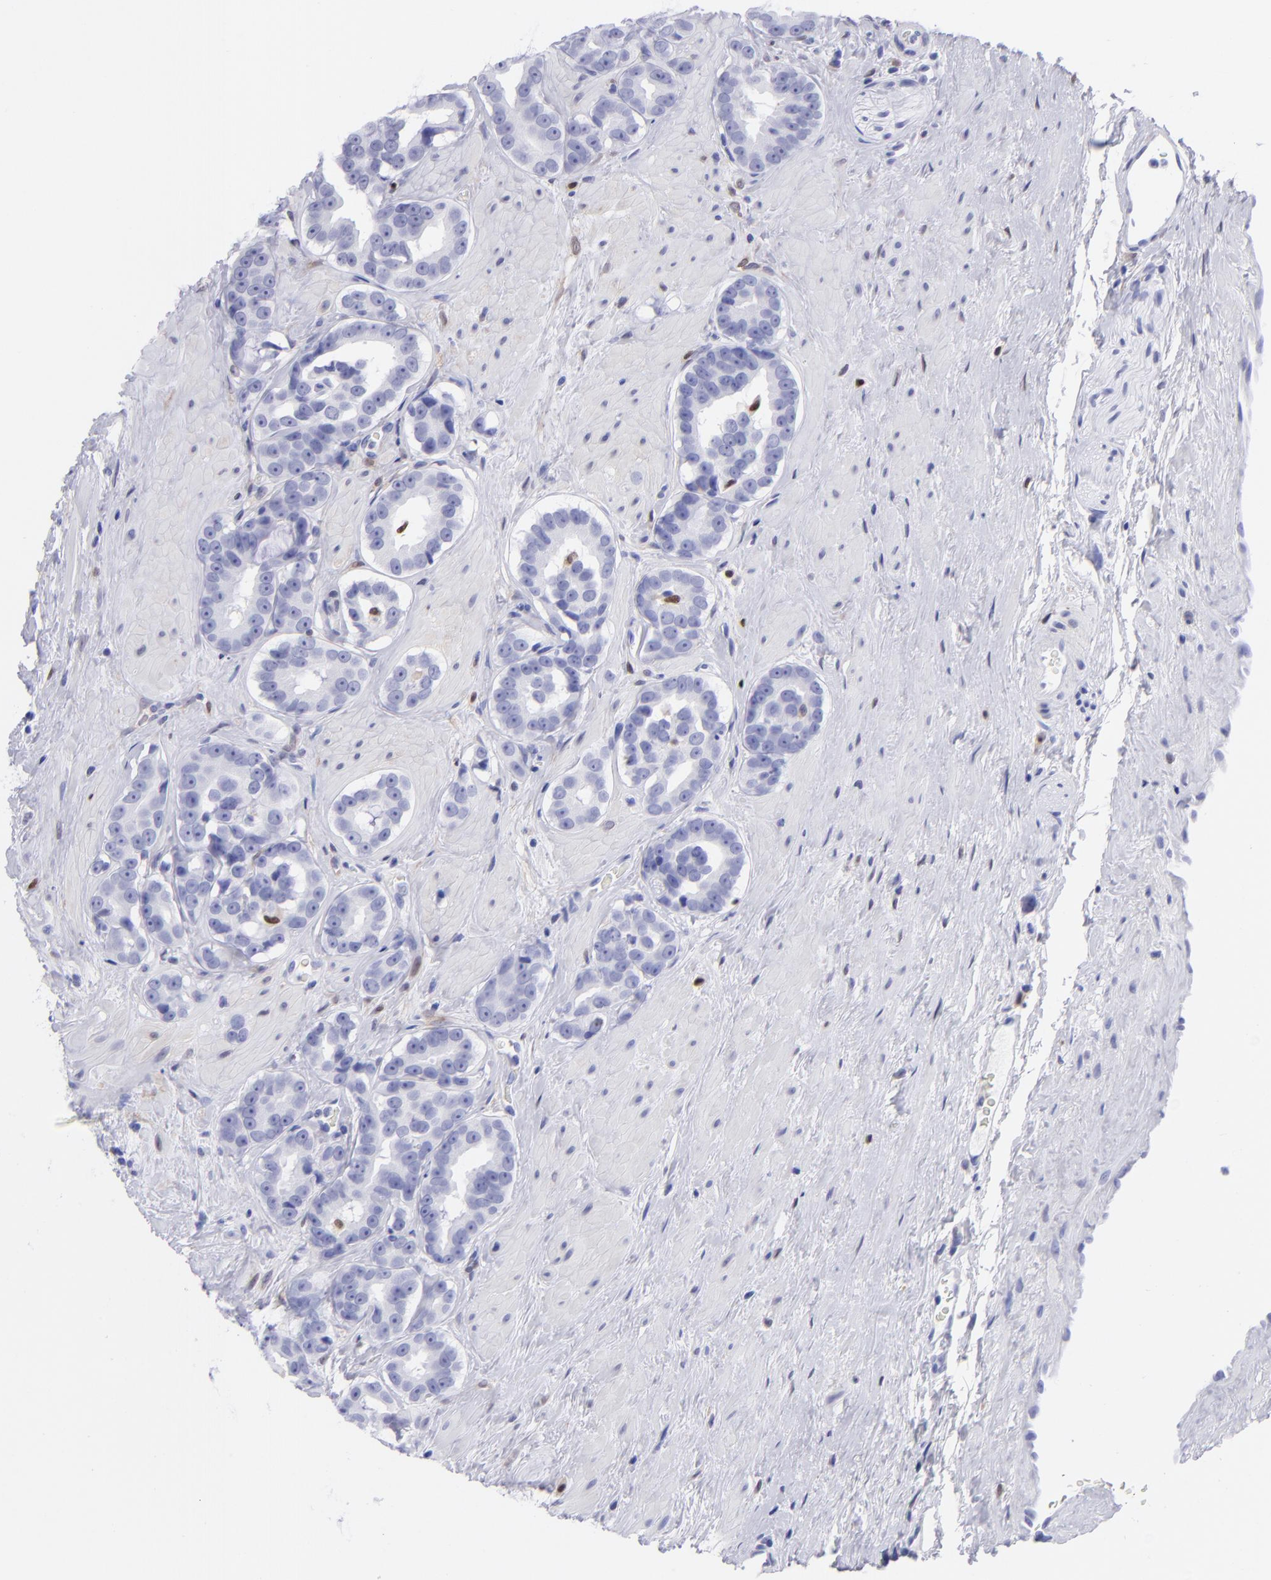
{"staining": {"intensity": "negative", "quantity": "none", "location": "none"}, "tissue": "prostate cancer", "cell_type": "Tumor cells", "image_type": "cancer", "snomed": [{"axis": "morphology", "description": "Adenocarcinoma, Low grade"}, {"axis": "topography", "description": "Prostate"}], "caption": "This is an immunohistochemistry photomicrograph of human prostate cancer (adenocarcinoma (low-grade)). There is no positivity in tumor cells.", "gene": "MITF", "patient": {"sex": "male", "age": 59}}